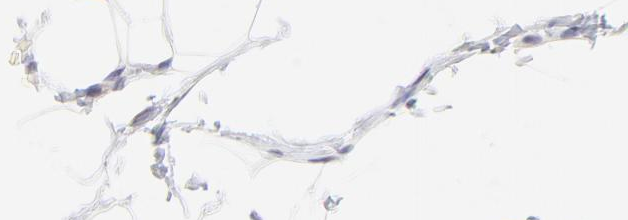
{"staining": {"intensity": "negative", "quantity": "none", "location": "none"}, "tissue": "adipose tissue", "cell_type": "Adipocytes", "image_type": "normal", "snomed": [{"axis": "morphology", "description": "Normal tissue, NOS"}, {"axis": "topography", "description": "Soft tissue"}], "caption": "DAB (3,3'-diaminobenzidine) immunohistochemical staining of normal human adipose tissue reveals no significant positivity in adipocytes. (Immunohistochemistry (ihc), brightfield microscopy, high magnification).", "gene": "PBDC1", "patient": {"sex": "male", "age": 26}}